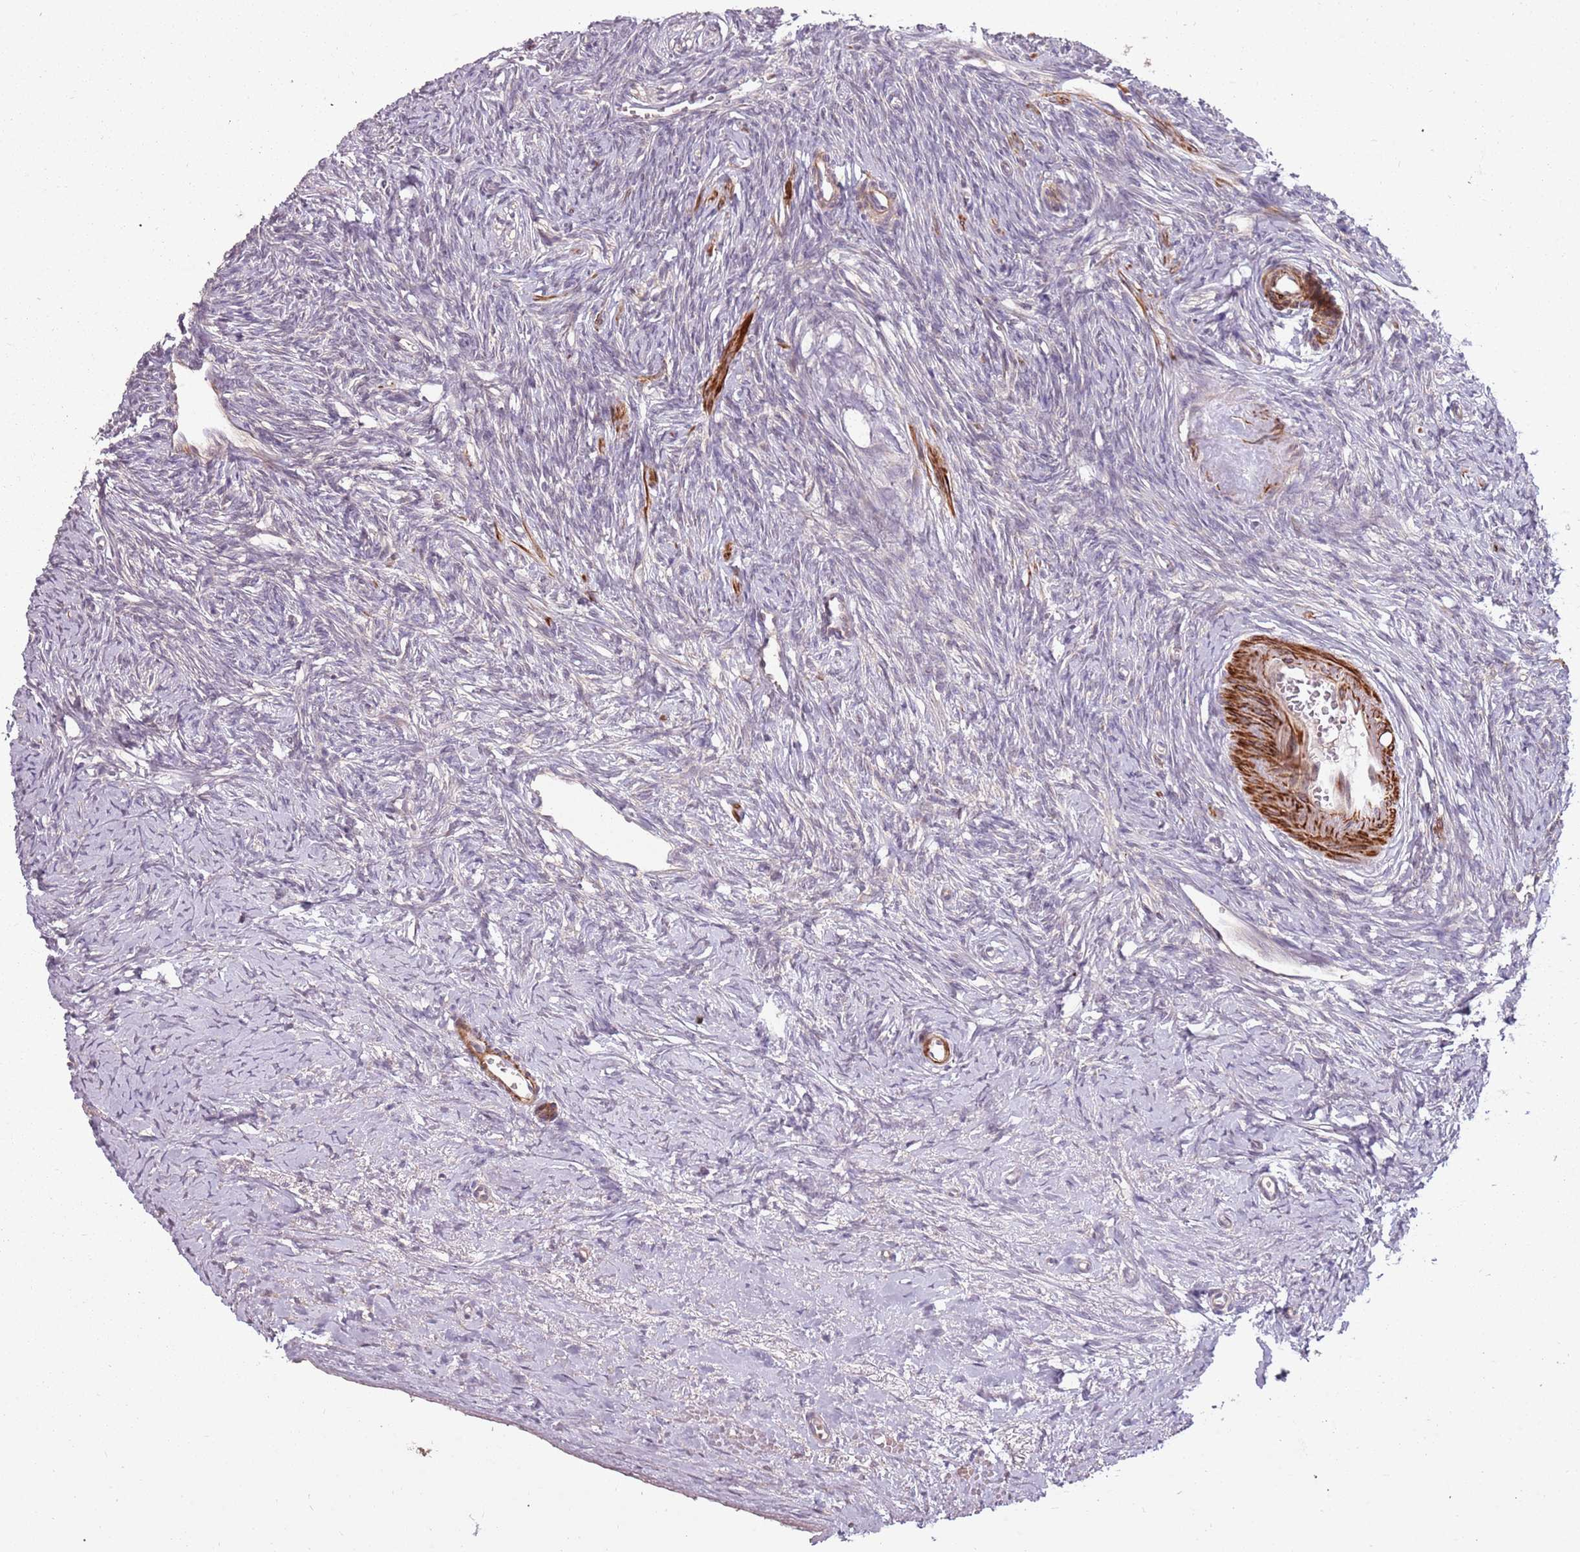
{"staining": {"intensity": "negative", "quantity": "none", "location": "none"}, "tissue": "ovary", "cell_type": "Ovarian stroma cells", "image_type": "normal", "snomed": [{"axis": "morphology", "description": "Normal tissue, NOS"}, {"axis": "morphology", "description": "Developmental malformation"}, {"axis": "topography", "description": "Ovary"}], "caption": "DAB immunohistochemical staining of normal human ovary demonstrates no significant positivity in ovarian stroma cells.", "gene": "PLD6", "patient": {"sex": "female", "age": 39}}